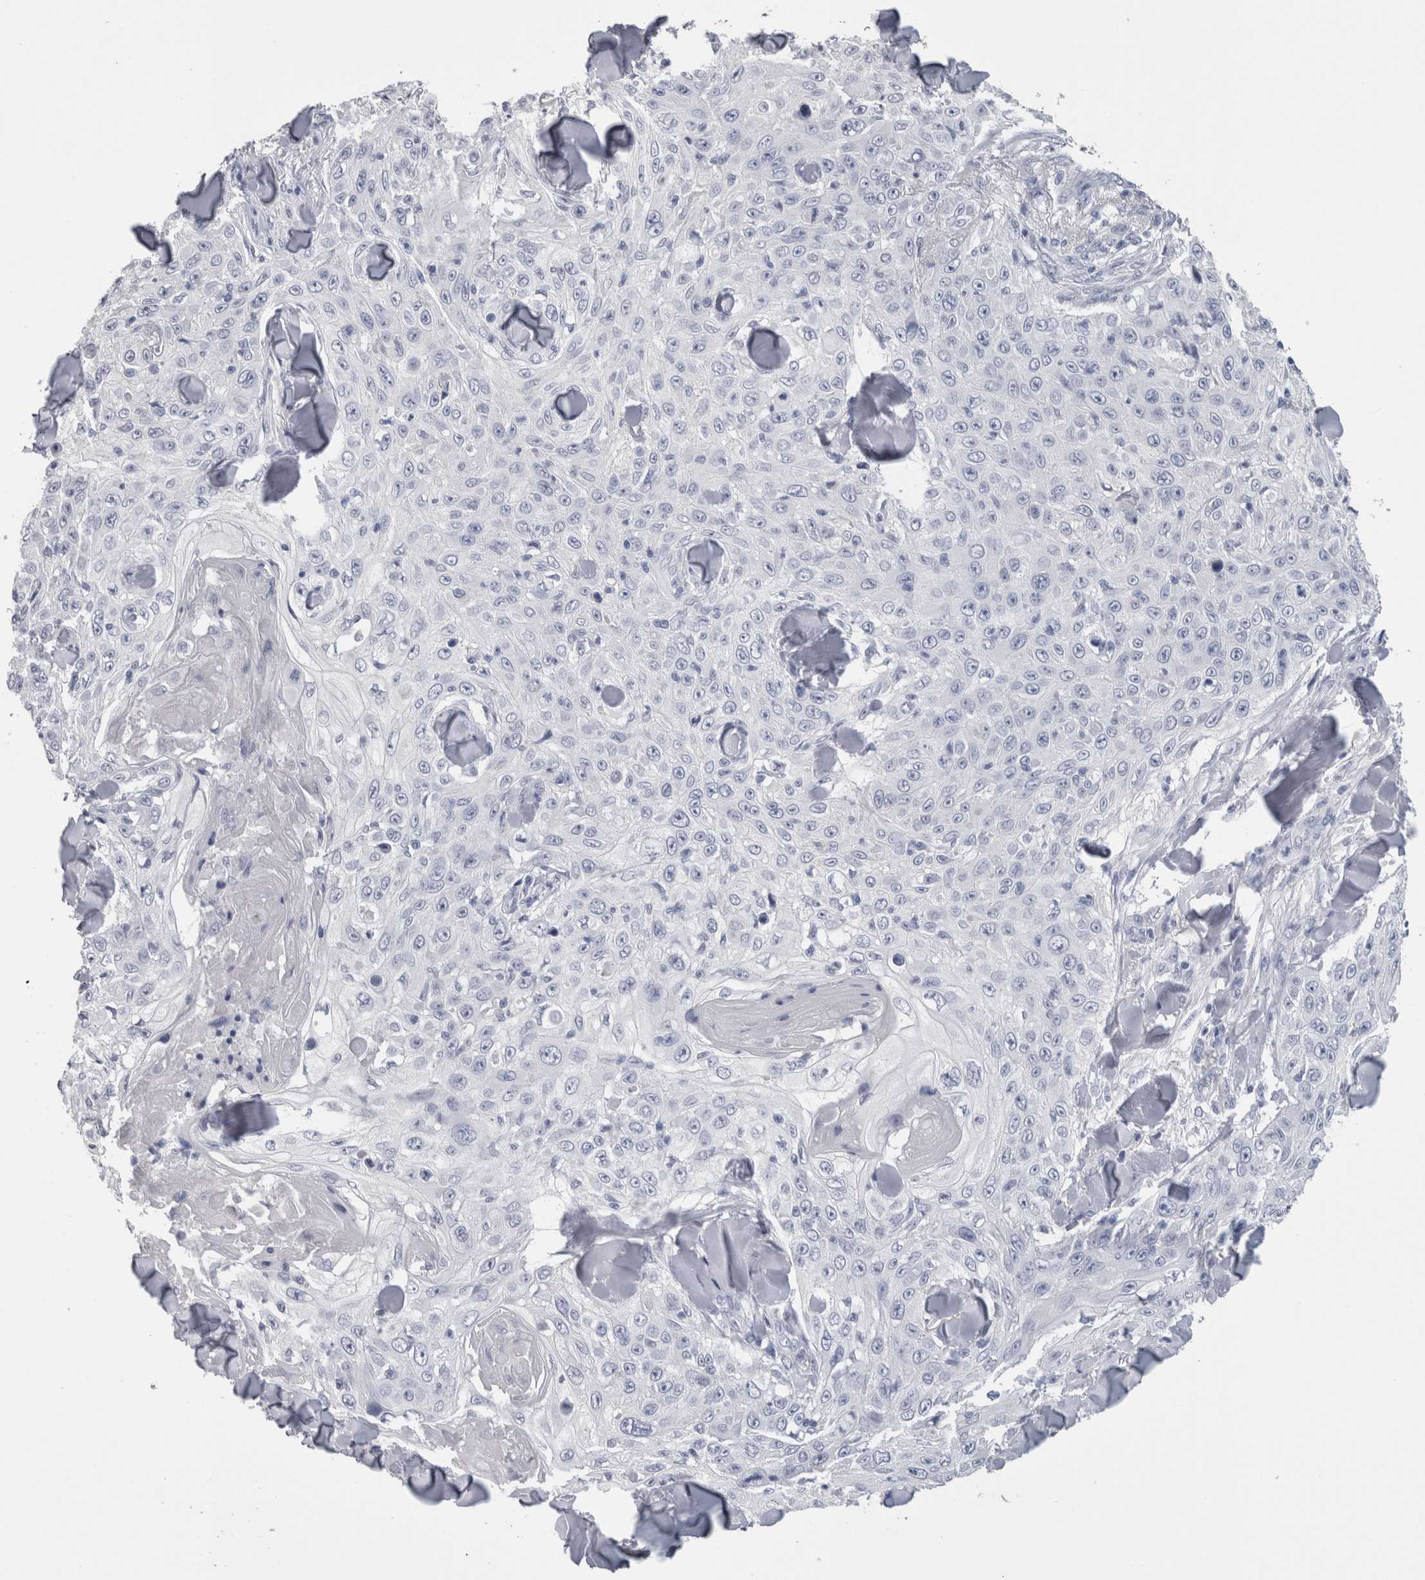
{"staining": {"intensity": "negative", "quantity": "none", "location": "none"}, "tissue": "skin cancer", "cell_type": "Tumor cells", "image_type": "cancer", "snomed": [{"axis": "morphology", "description": "Squamous cell carcinoma, NOS"}, {"axis": "topography", "description": "Skin"}], "caption": "Protein analysis of skin cancer shows no significant positivity in tumor cells. (DAB (3,3'-diaminobenzidine) immunohistochemistry (IHC) with hematoxylin counter stain).", "gene": "CA8", "patient": {"sex": "male", "age": 86}}